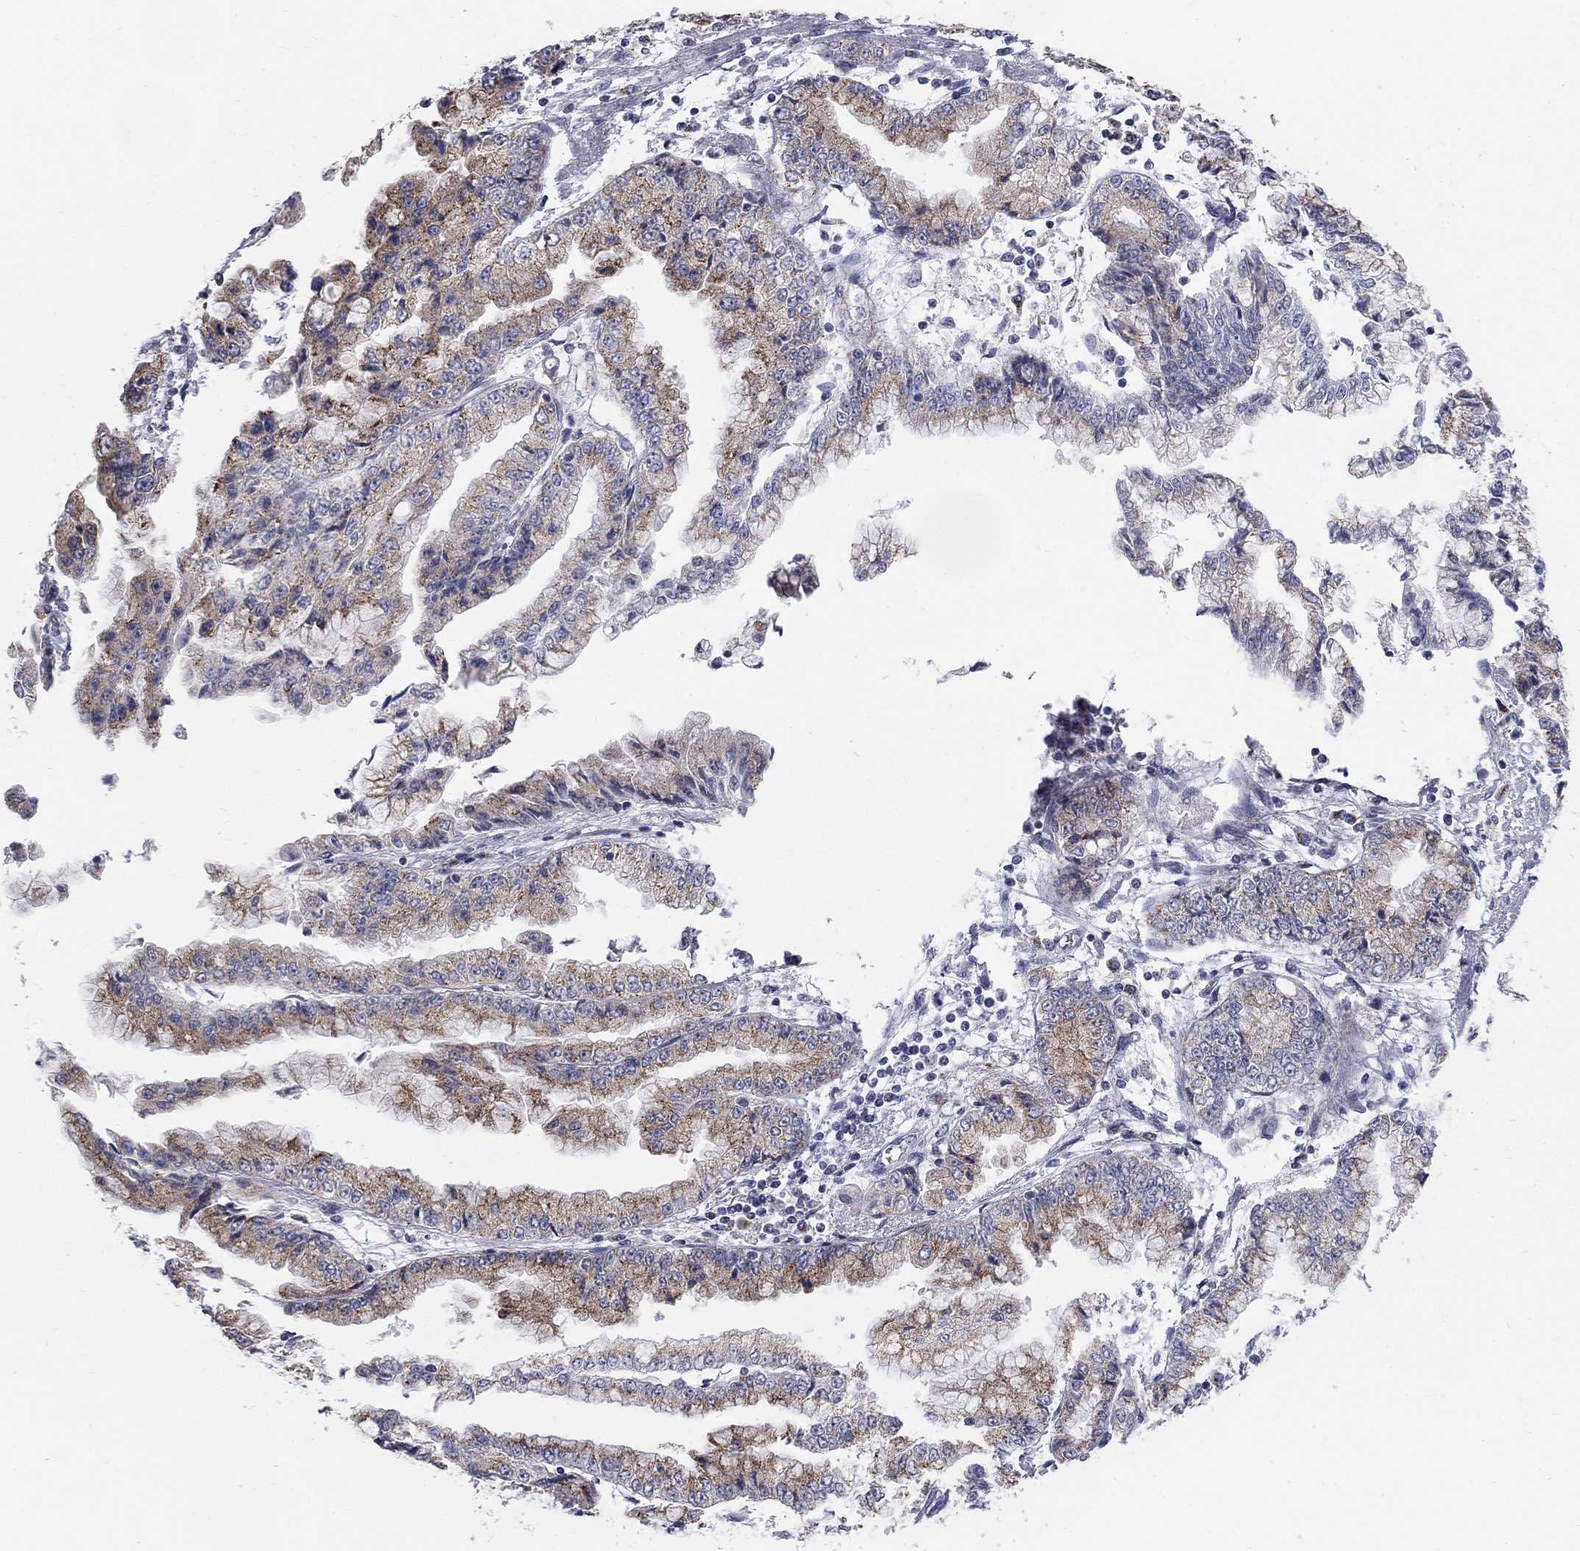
{"staining": {"intensity": "moderate", "quantity": "25%-75%", "location": "cytoplasmic/membranous"}, "tissue": "stomach cancer", "cell_type": "Tumor cells", "image_type": "cancer", "snomed": [{"axis": "morphology", "description": "Adenocarcinoma, NOS"}, {"axis": "topography", "description": "Stomach, upper"}], "caption": "IHC photomicrograph of neoplastic tissue: human stomach cancer (adenocarcinoma) stained using IHC exhibits medium levels of moderate protein expression localized specifically in the cytoplasmic/membranous of tumor cells, appearing as a cytoplasmic/membranous brown color.", "gene": "PANK3", "patient": {"sex": "female", "age": 74}}